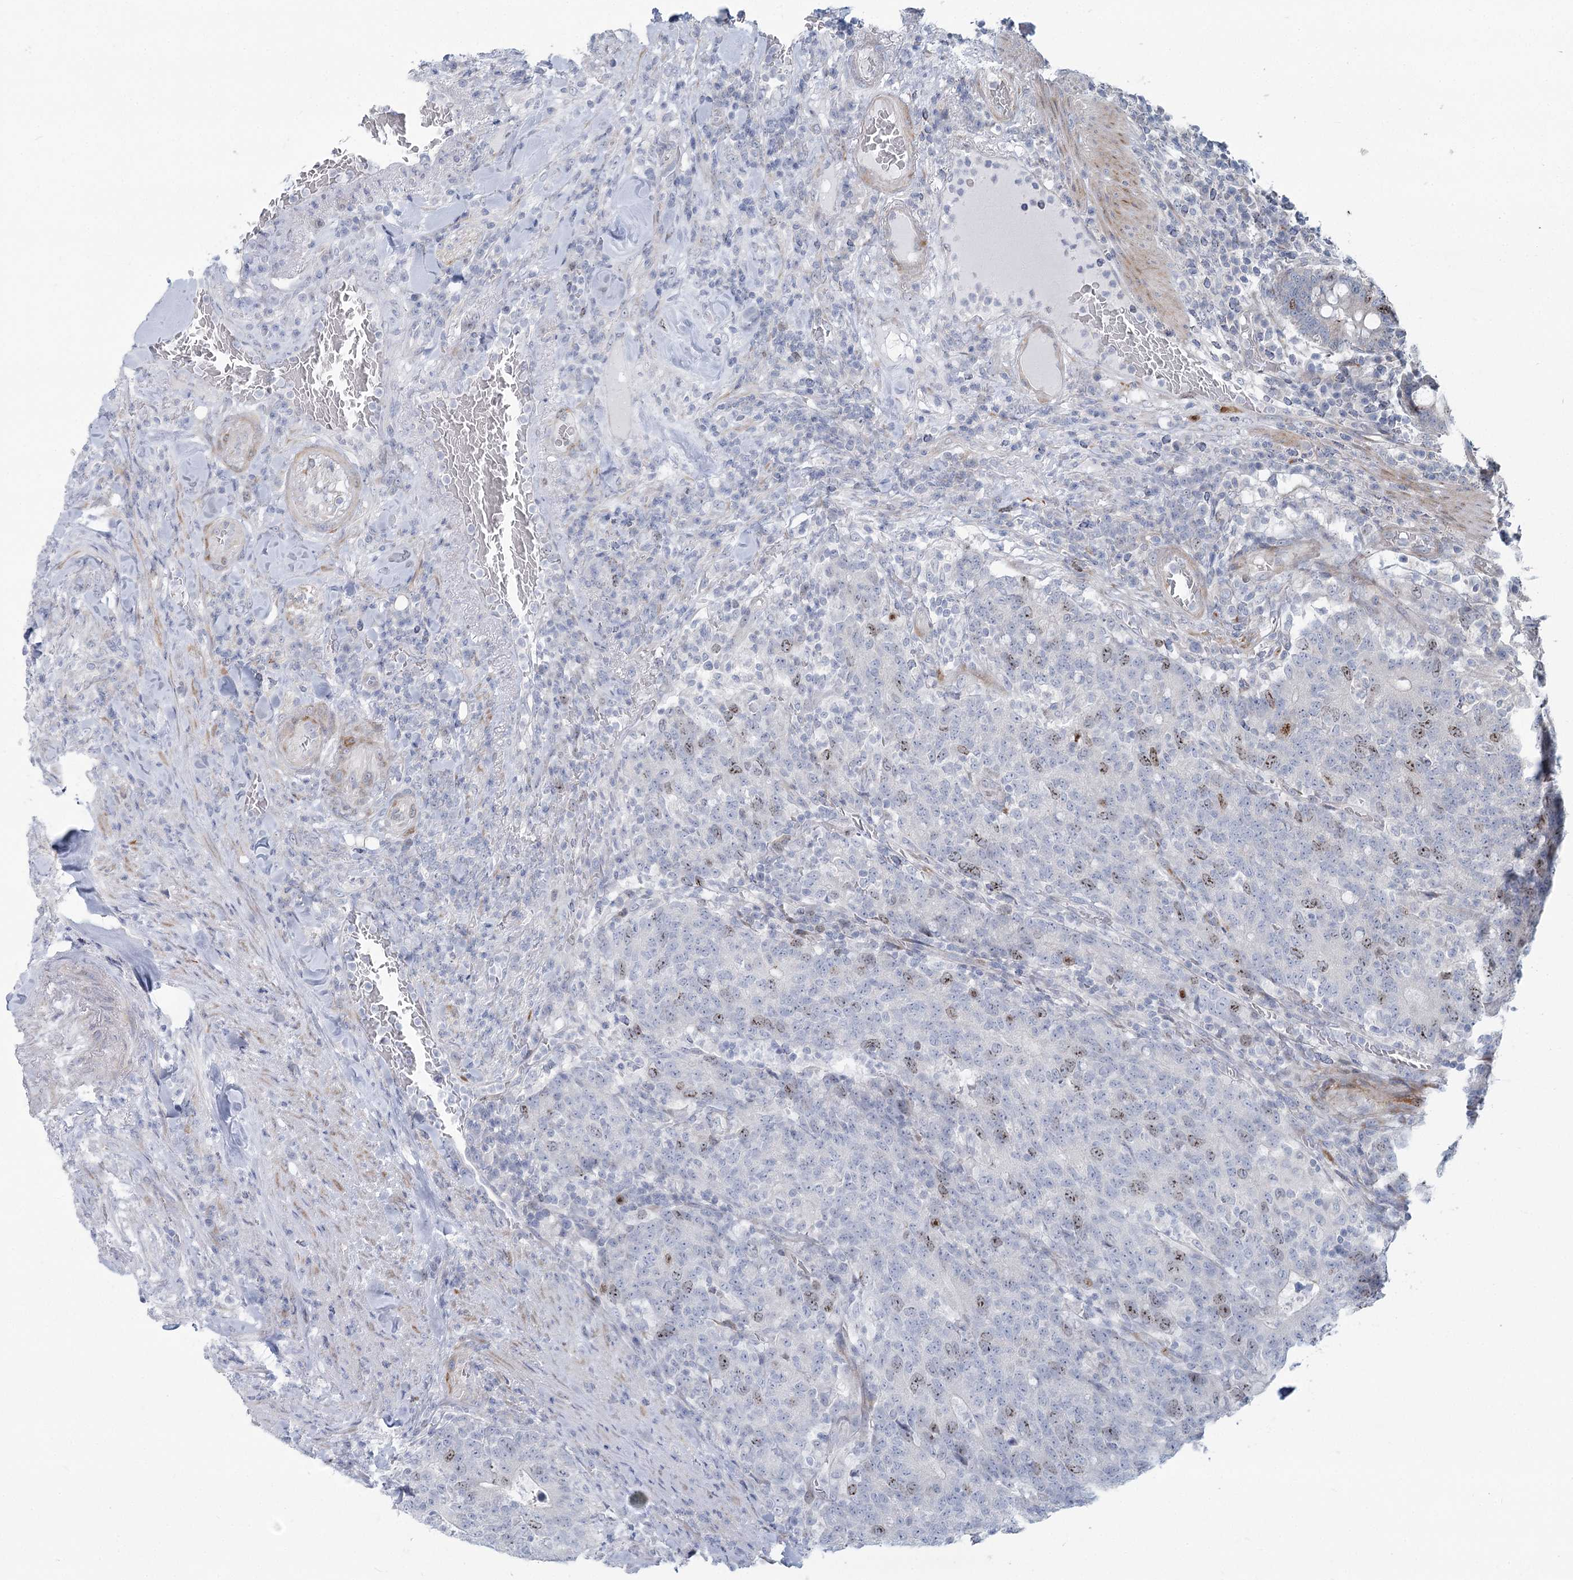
{"staining": {"intensity": "moderate", "quantity": "<25%", "location": "nuclear"}, "tissue": "colorectal cancer", "cell_type": "Tumor cells", "image_type": "cancer", "snomed": [{"axis": "morphology", "description": "Normal tissue, NOS"}, {"axis": "morphology", "description": "Adenocarcinoma, NOS"}, {"axis": "topography", "description": "Colon"}], "caption": "Immunohistochemistry image of neoplastic tissue: colorectal cancer (adenocarcinoma) stained using immunohistochemistry displays low levels of moderate protein expression localized specifically in the nuclear of tumor cells, appearing as a nuclear brown color.", "gene": "ABITRAM", "patient": {"sex": "female", "age": 75}}